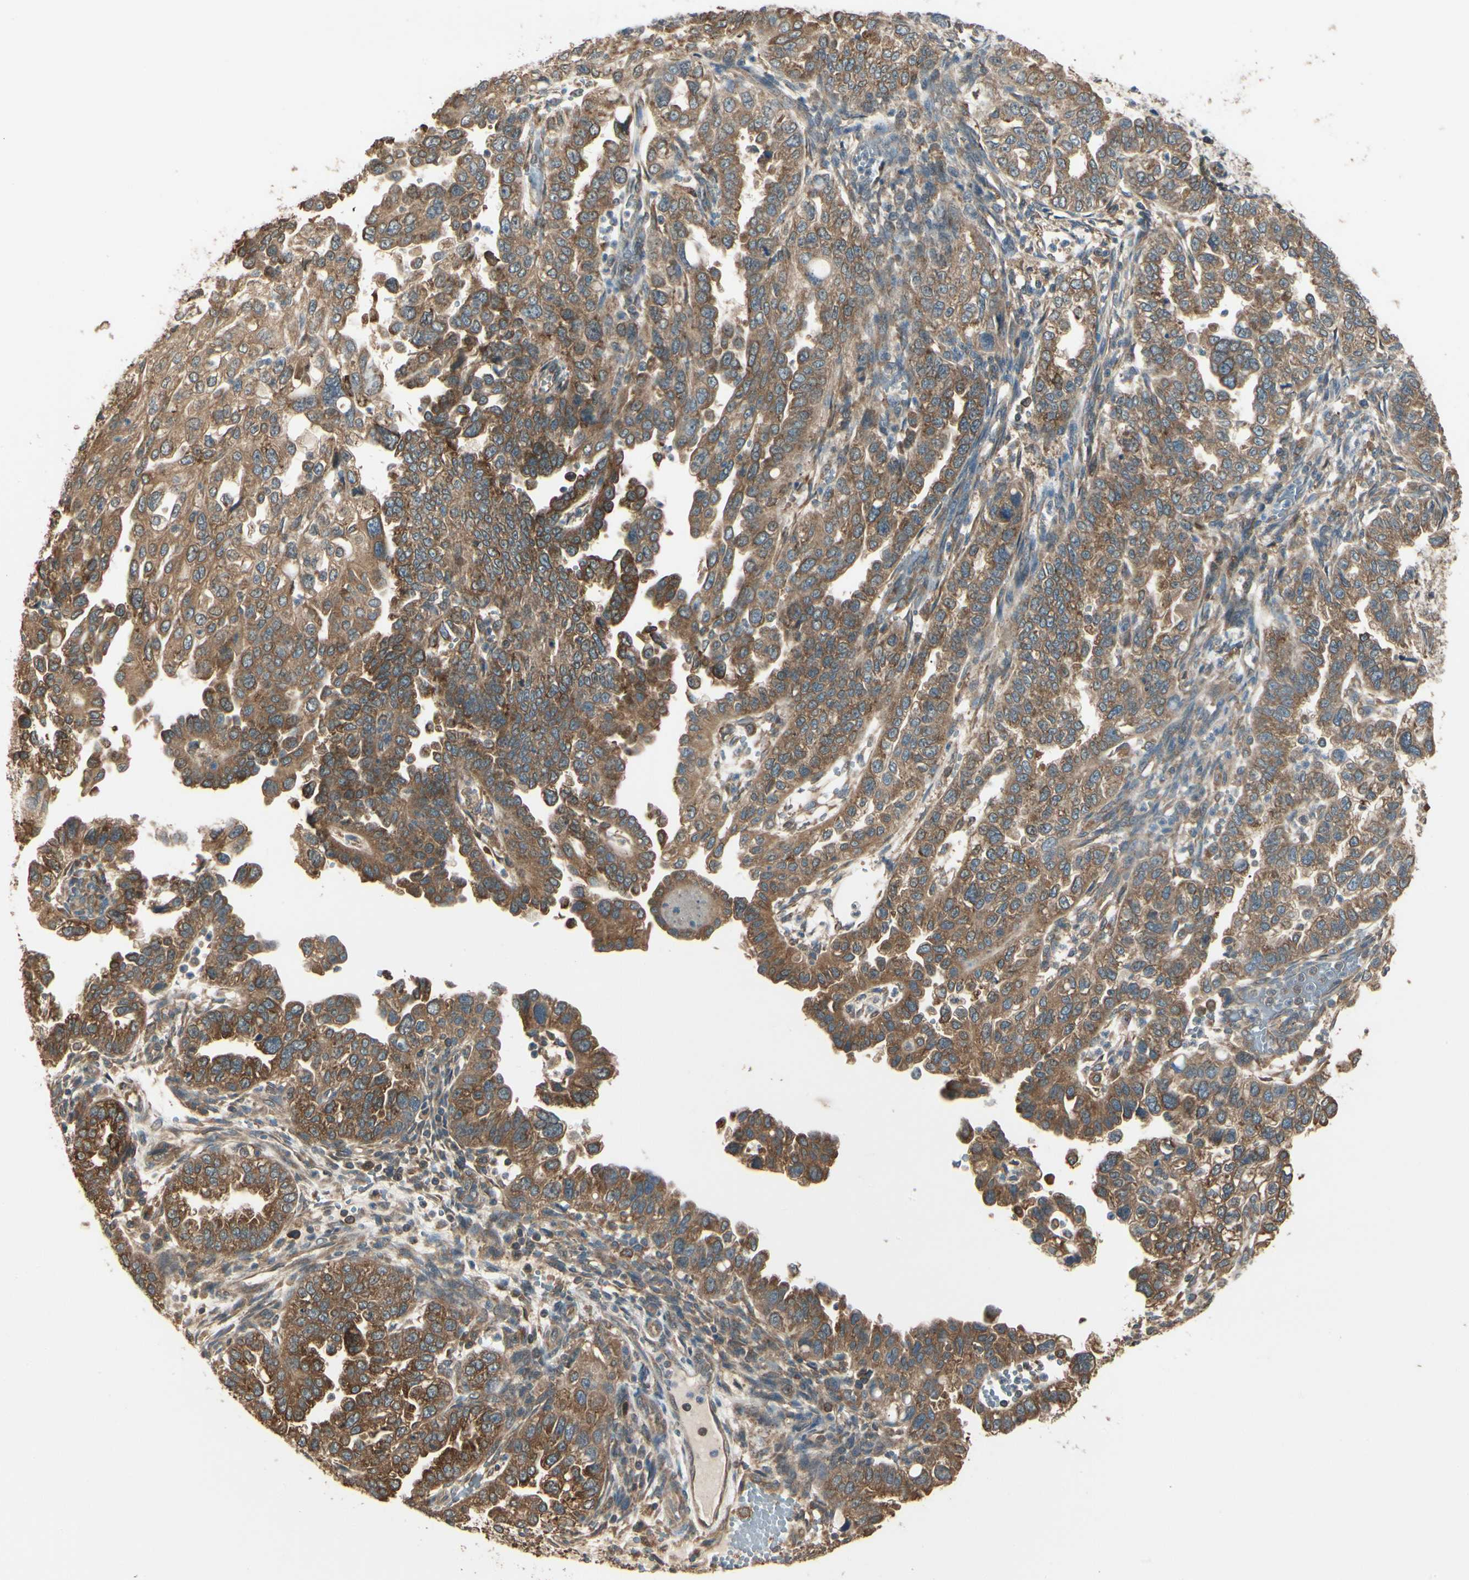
{"staining": {"intensity": "strong", "quantity": ">75%", "location": "cytoplasmic/membranous"}, "tissue": "endometrial cancer", "cell_type": "Tumor cells", "image_type": "cancer", "snomed": [{"axis": "morphology", "description": "Adenocarcinoma, NOS"}, {"axis": "topography", "description": "Endometrium"}], "caption": "Tumor cells reveal strong cytoplasmic/membranous expression in about >75% of cells in adenocarcinoma (endometrial).", "gene": "CCT7", "patient": {"sex": "female", "age": 85}}